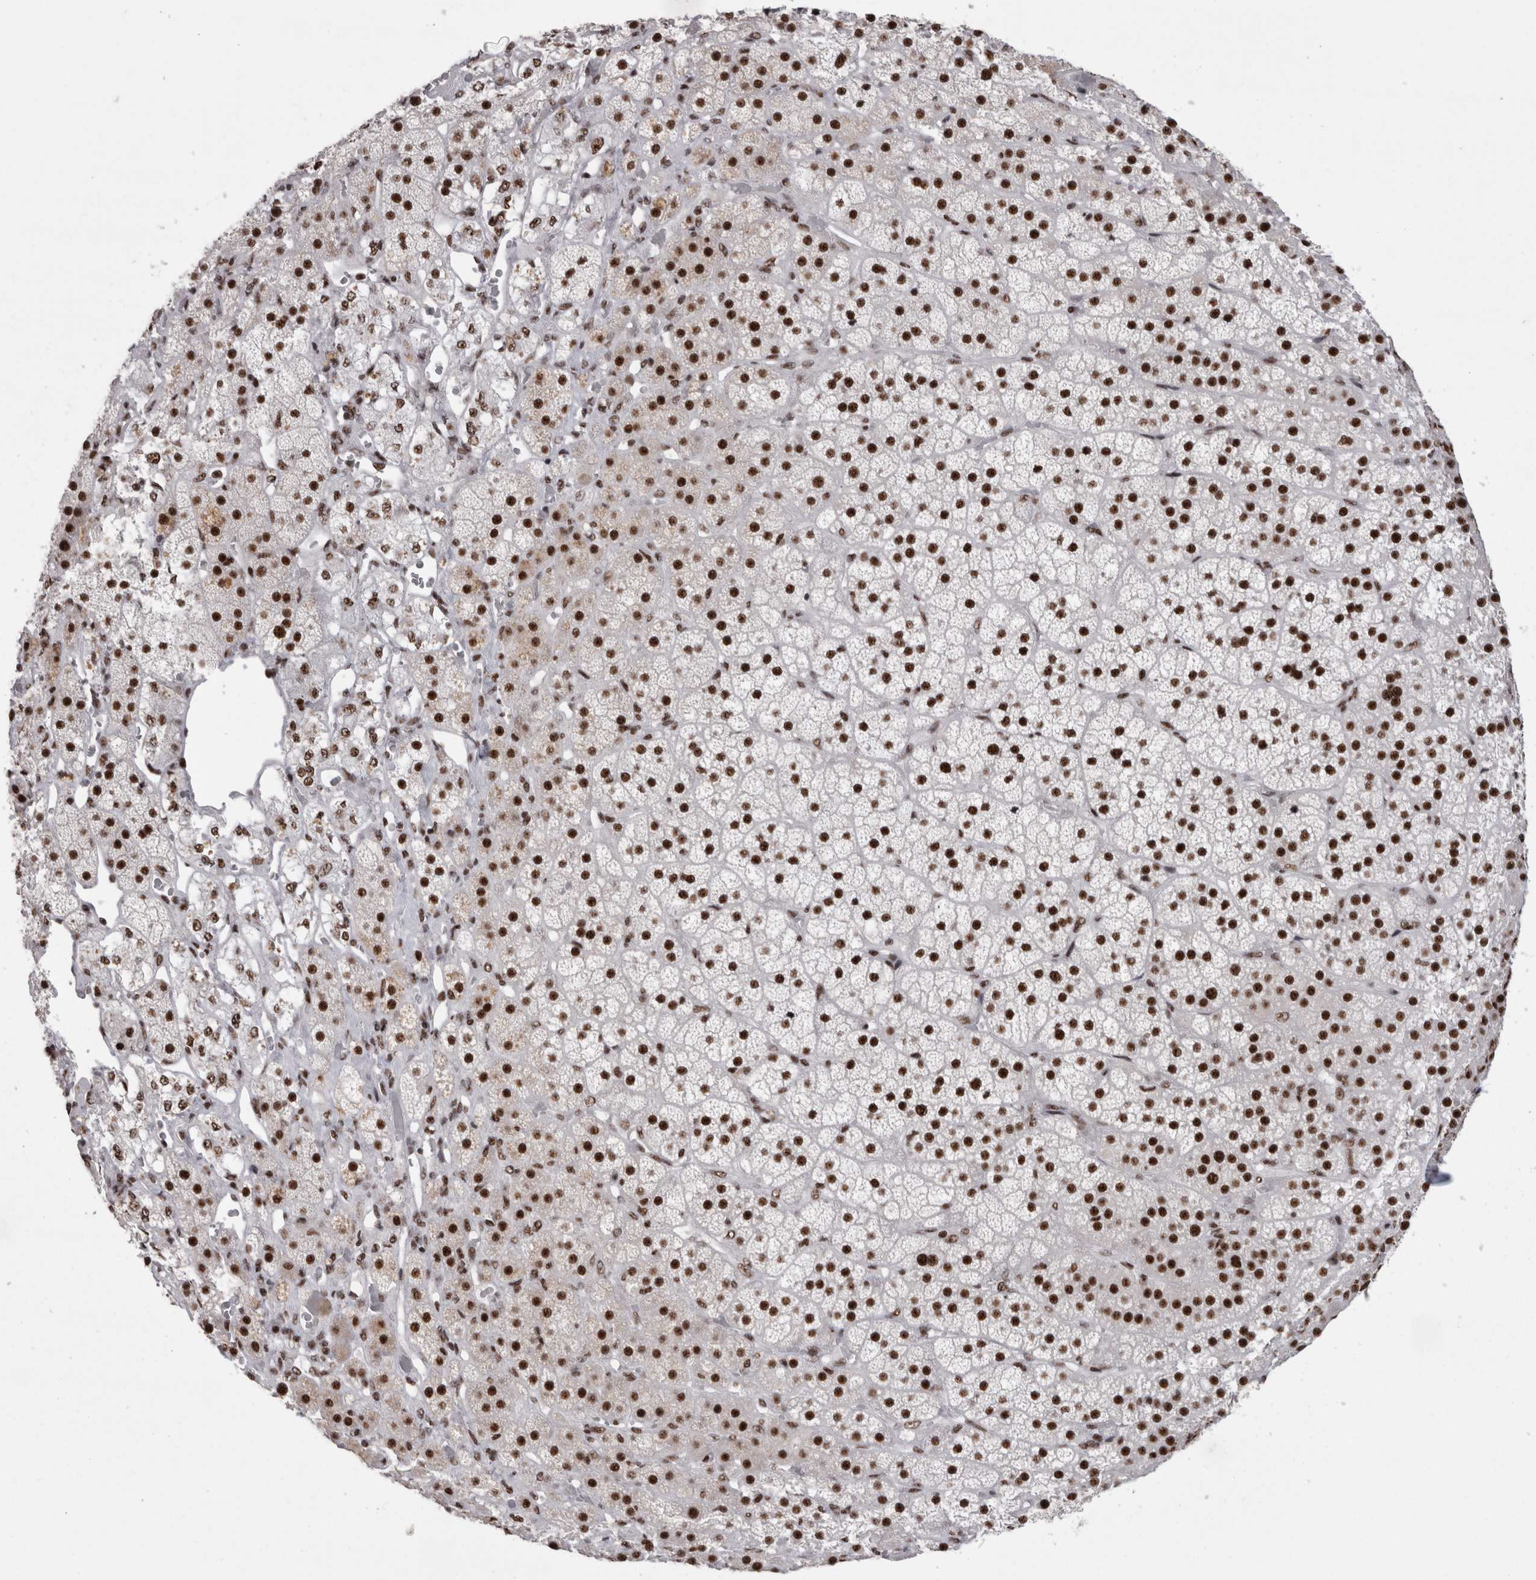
{"staining": {"intensity": "strong", "quantity": ">75%", "location": "nuclear"}, "tissue": "adrenal gland", "cell_type": "Glandular cells", "image_type": "normal", "snomed": [{"axis": "morphology", "description": "Normal tissue, NOS"}, {"axis": "topography", "description": "Adrenal gland"}], "caption": "DAB immunohistochemical staining of normal adrenal gland demonstrates strong nuclear protein staining in about >75% of glandular cells. The staining is performed using DAB brown chromogen to label protein expression. The nuclei are counter-stained blue using hematoxylin.", "gene": "SNRNP40", "patient": {"sex": "male", "age": 57}}